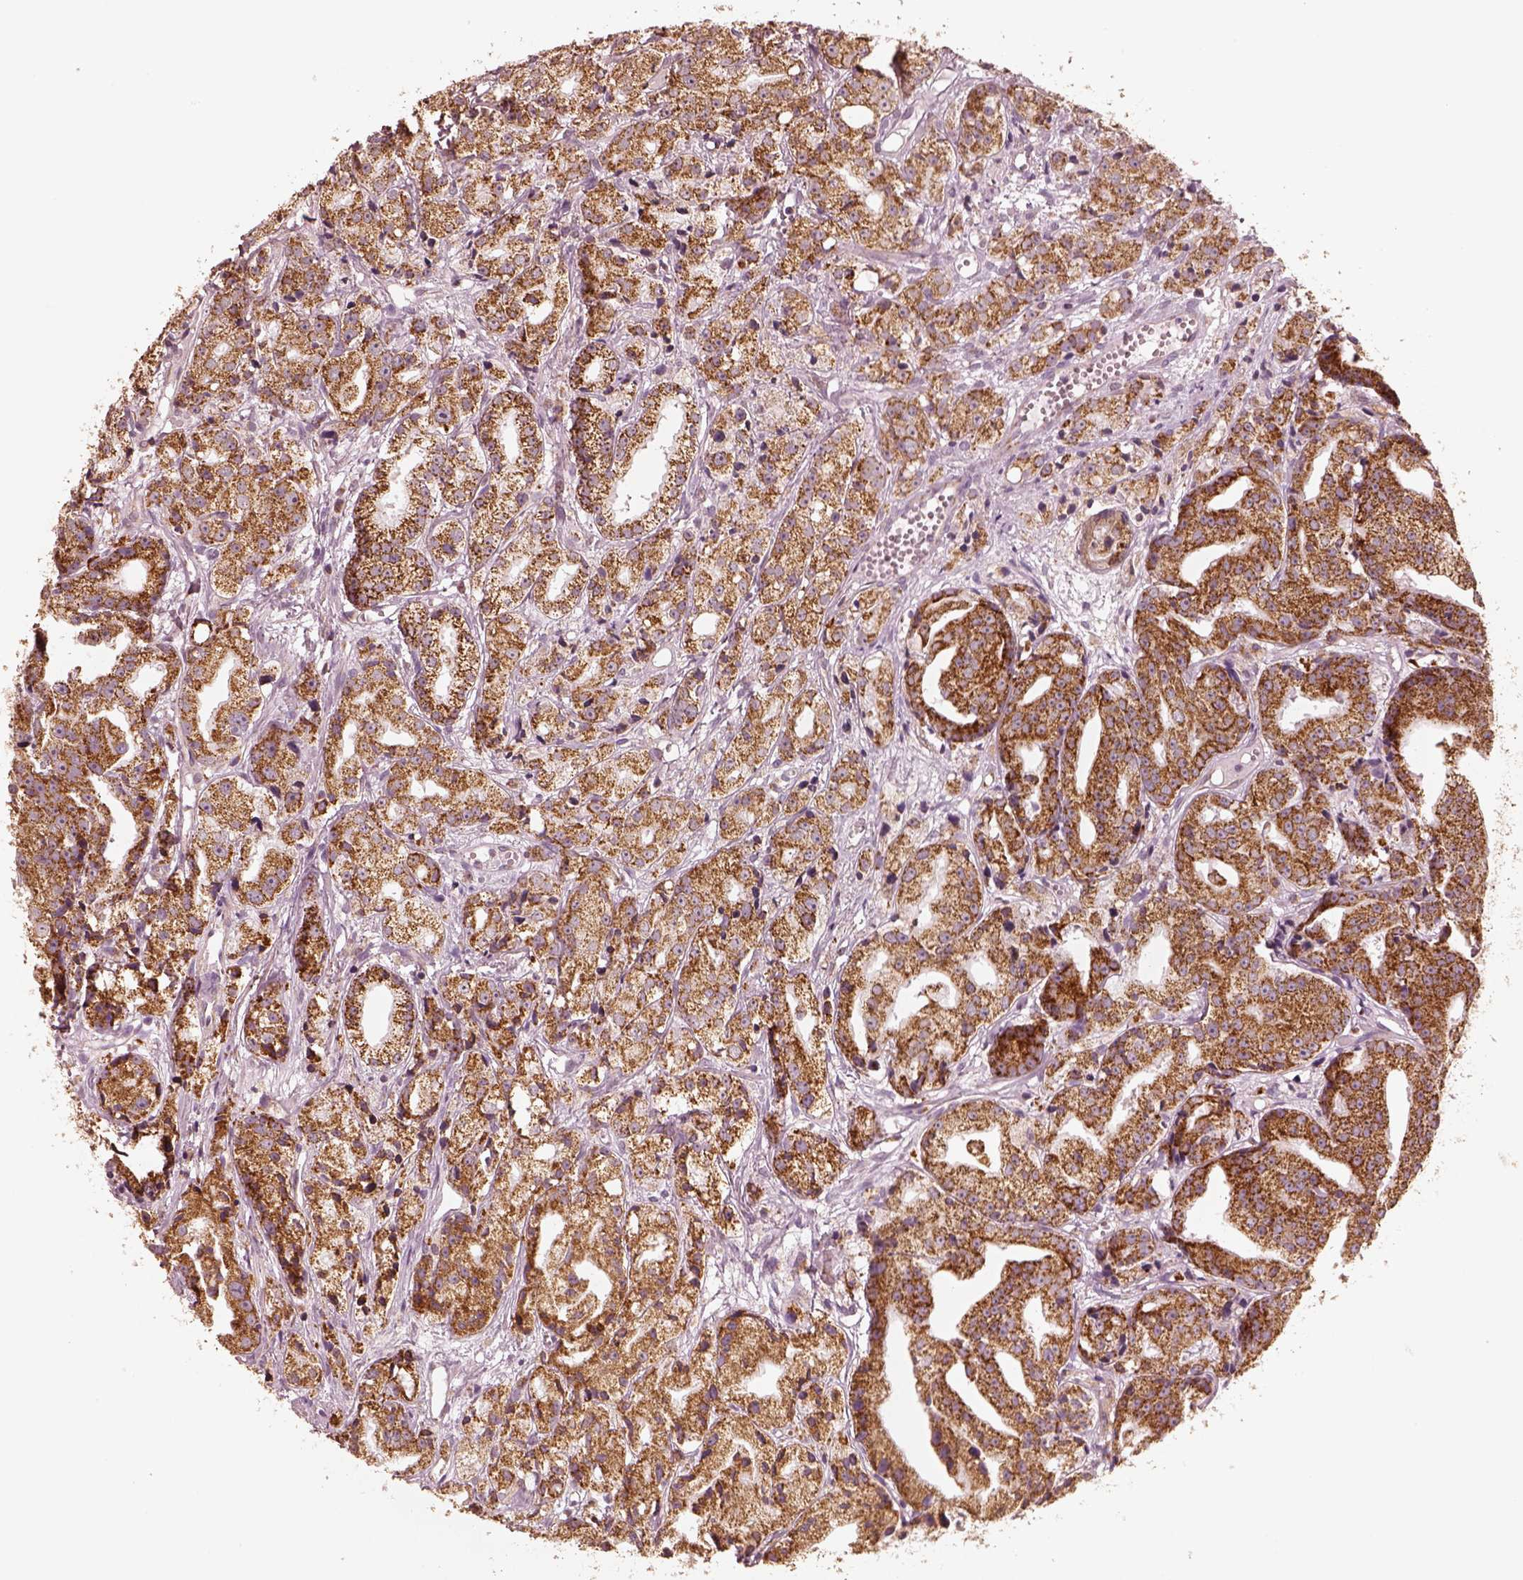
{"staining": {"intensity": "strong", "quantity": ">75%", "location": "cytoplasmic/membranous"}, "tissue": "prostate cancer", "cell_type": "Tumor cells", "image_type": "cancer", "snomed": [{"axis": "morphology", "description": "Adenocarcinoma, Medium grade"}, {"axis": "topography", "description": "Prostate"}], "caption": "DAB immunohistochemical staining of human prostate cancer shows strong cytoplasmic/membranous protein expression in about >75% of tumor cells. (brown staining indicates protein expression, while blue staining denotes nuclei).", "gene": "ENTPD6", "patient": {"sex": "male", "age": 74}}